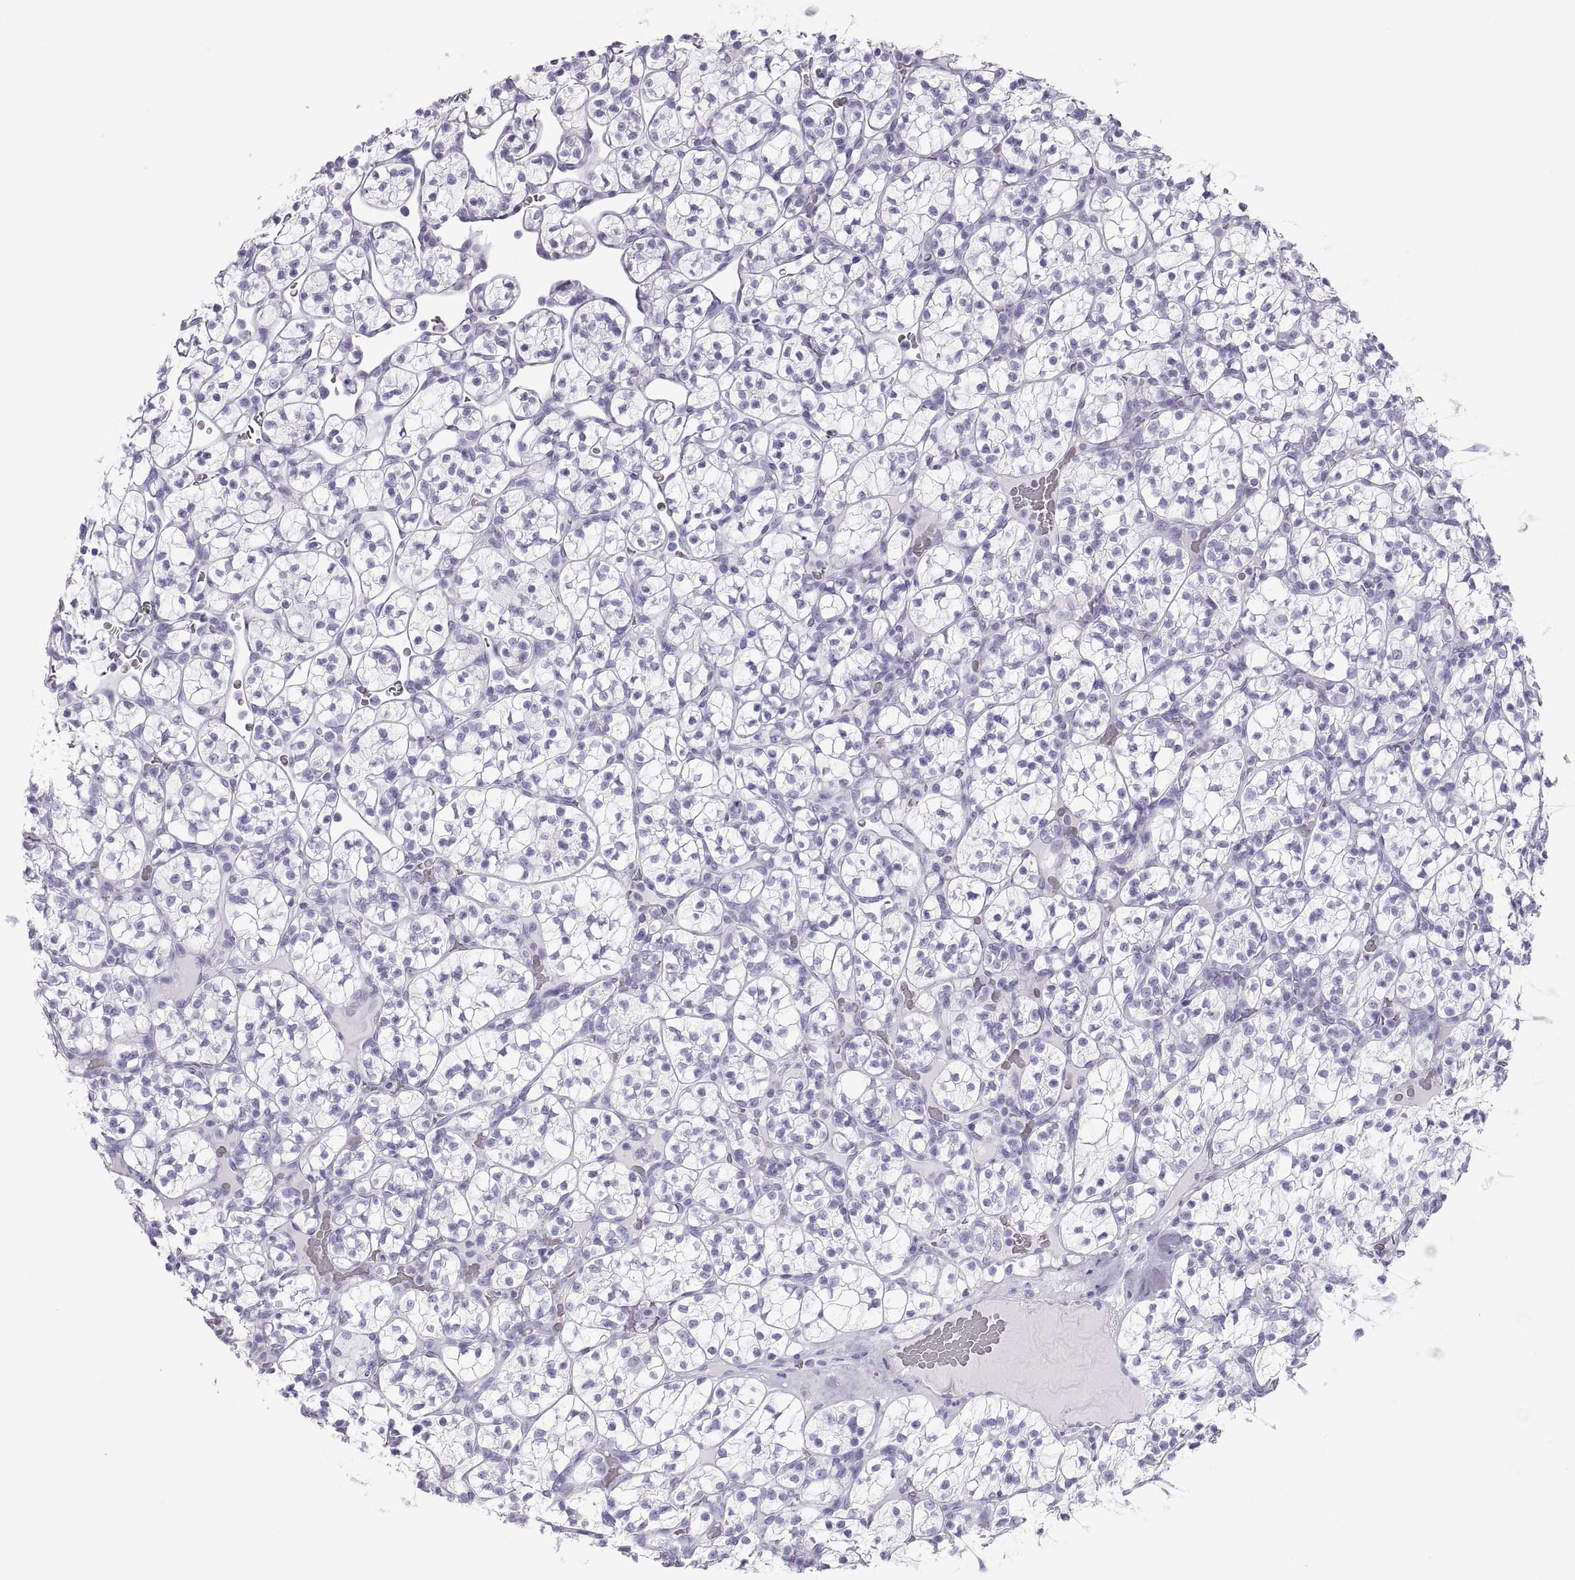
{"staining": {"intensity": "negative", "quantity": "none", "location": "none"}, "tissue": "renal cancer", "cell_type": "Tumor cells", "image_type": "cancer", "snomed": [{"axis": "morphology", "description": "Adenocarcinoma, NOS"}, {"axis": "topography", "description": "Kidney"}], "caption": "Immunohistochemistry (IHC) of renal cancer demonstrates no expression in tumor cells.", "gene": "SEMG1", "patient": {"sex": "female", "age": 89}}